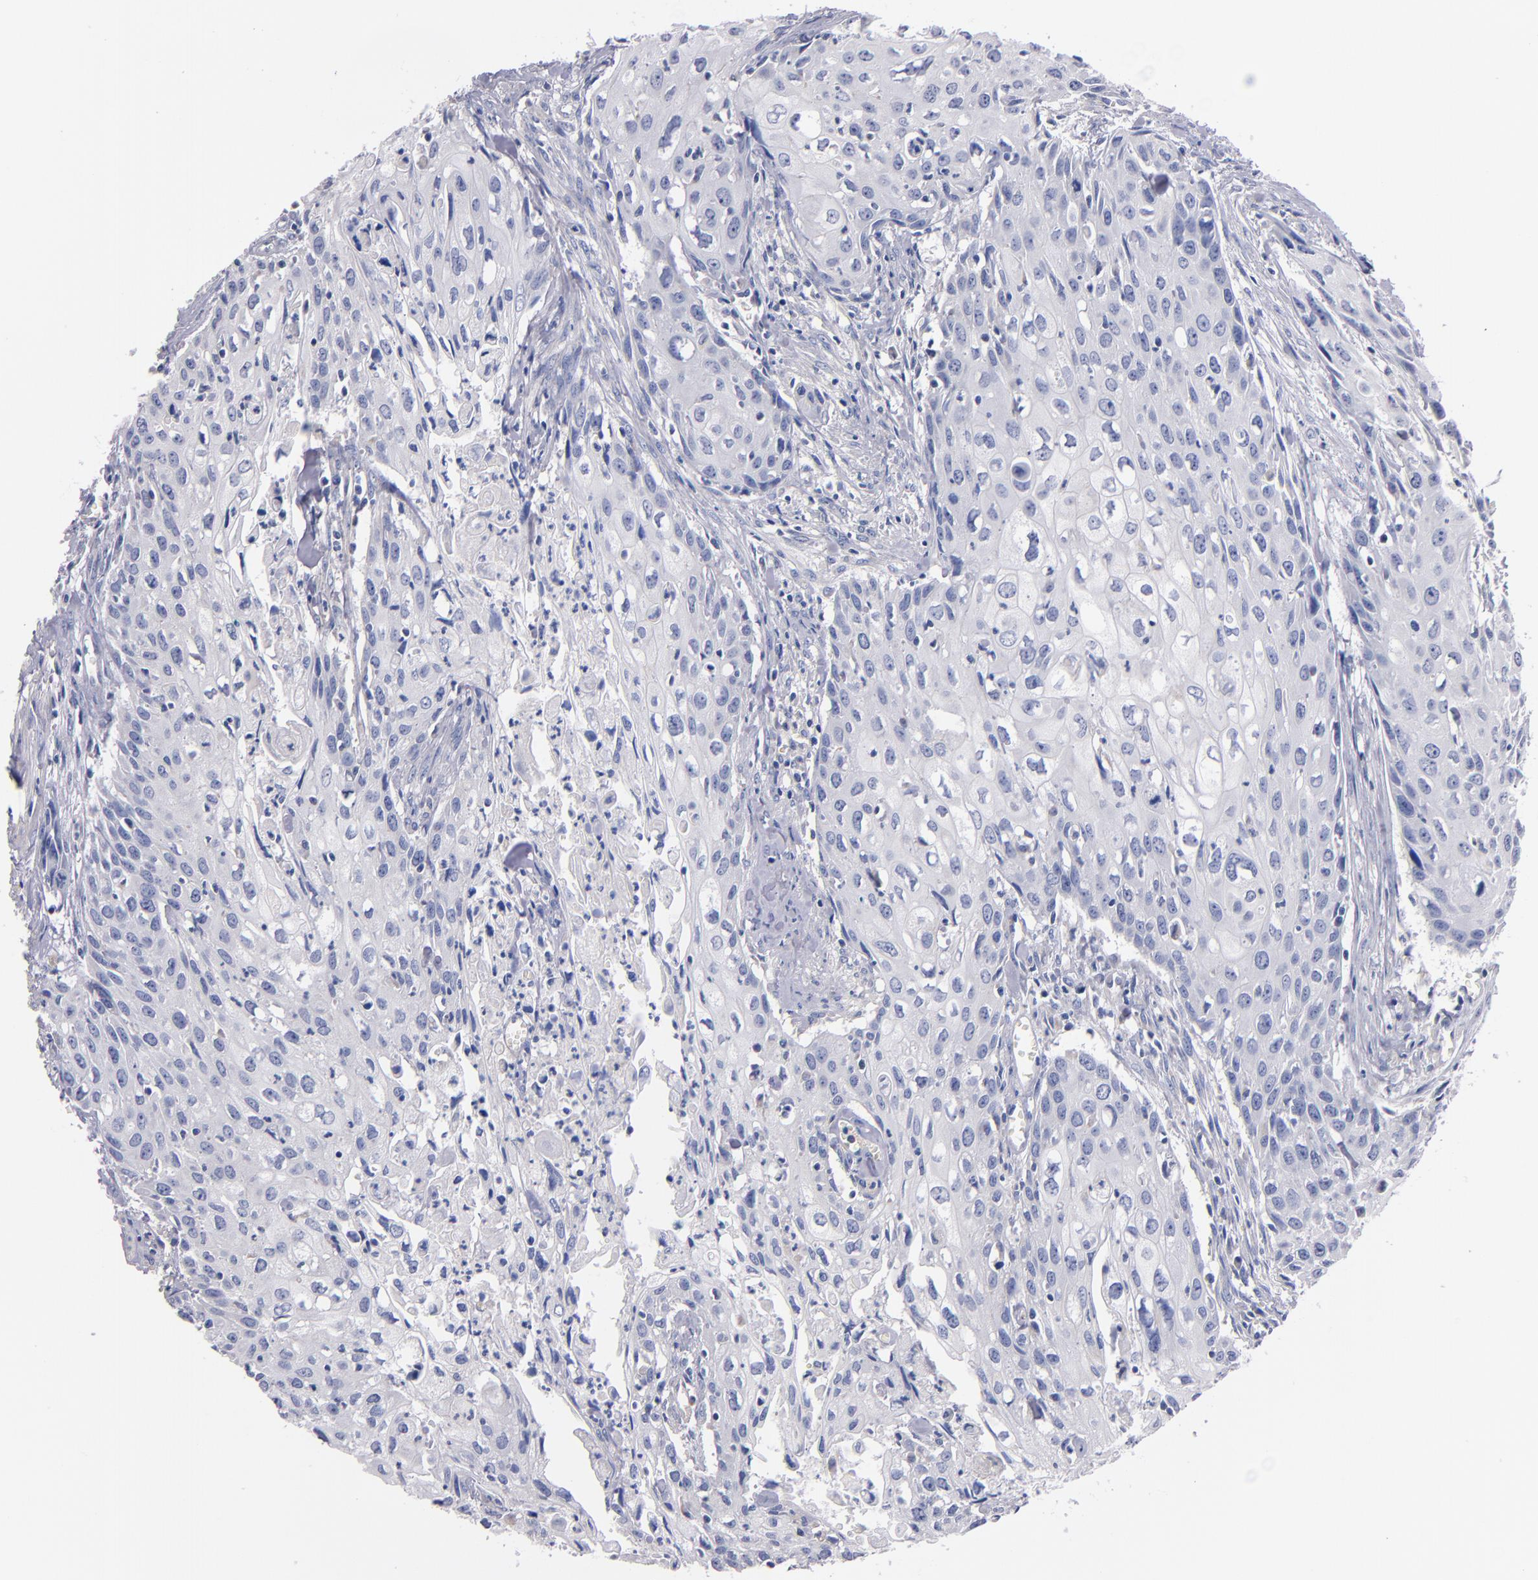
{"staining": {"intensity": "negative", "quantity": "none", "location": "none"}, "tissue": "urothelial cancer", "cell_type": "Tumor cells", "image_type": "cancer", "snomed": [{"axis": "morphology", "description": "Urothelial carcinoma, High grade"}, {"axis": "topography", "description": "Urinary bladder"}], "caption": "Urothelial cancer stained for a protein using immunohistochemistry (IHC) exhibits no staining tumor cells.", "gene": "CNTNAP2", "patient": {"sex": "male", "age": 54}}